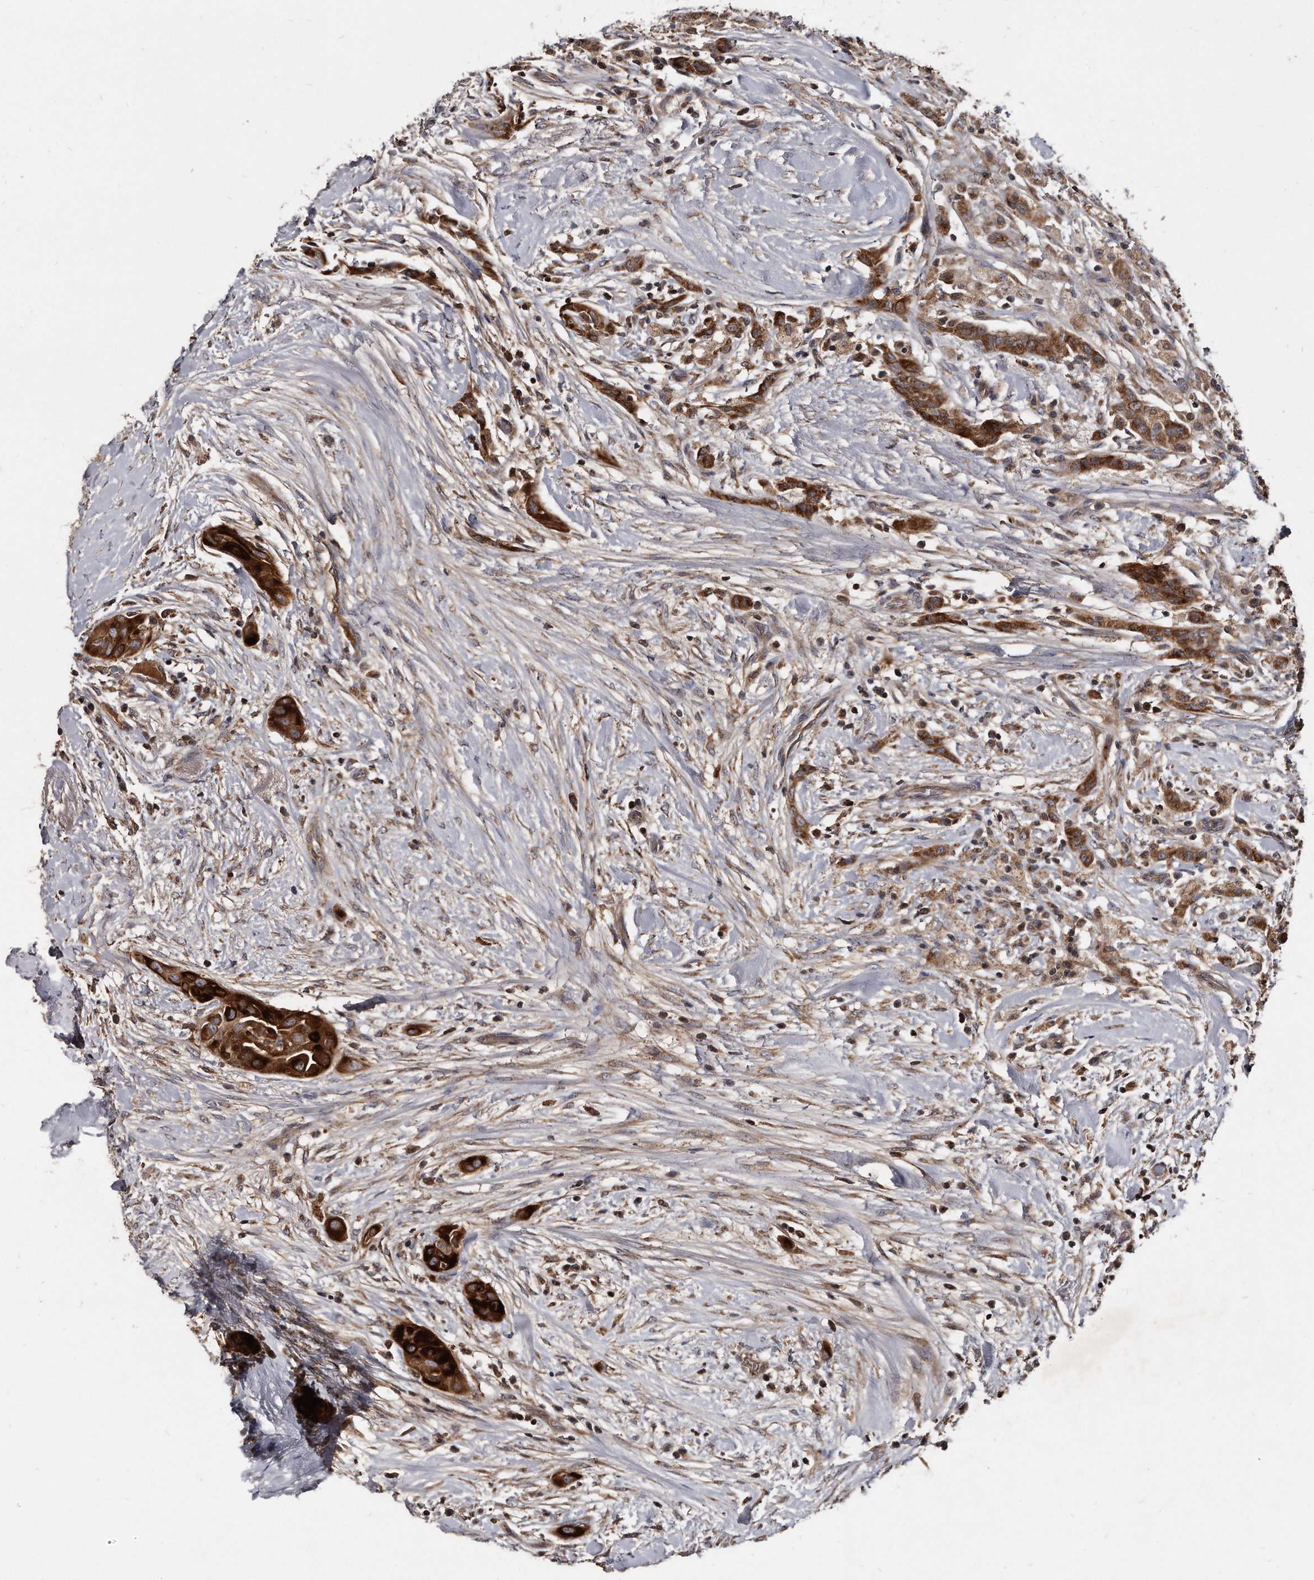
{"staining": {"intensity": "strong", "quantity": ">75%", "location": "cytoplasmic/membranous"}, "tissue": "thyroid cancer", "cell_type": "Tumor cells", "image_type": "cancer", "snomed": [{"axis": "morphology", "description": "Papillary adenocarcinoma, NOS"}, {"axis": "topography", "description": "Thyroid gland"}], "caption": "Thyroid papillary adenocarcinoma stained with a protein marker demonstrates strong staining in tumor cells.", "gene": "FAM136A", "patient": {"sex": "female", "age": 59}}